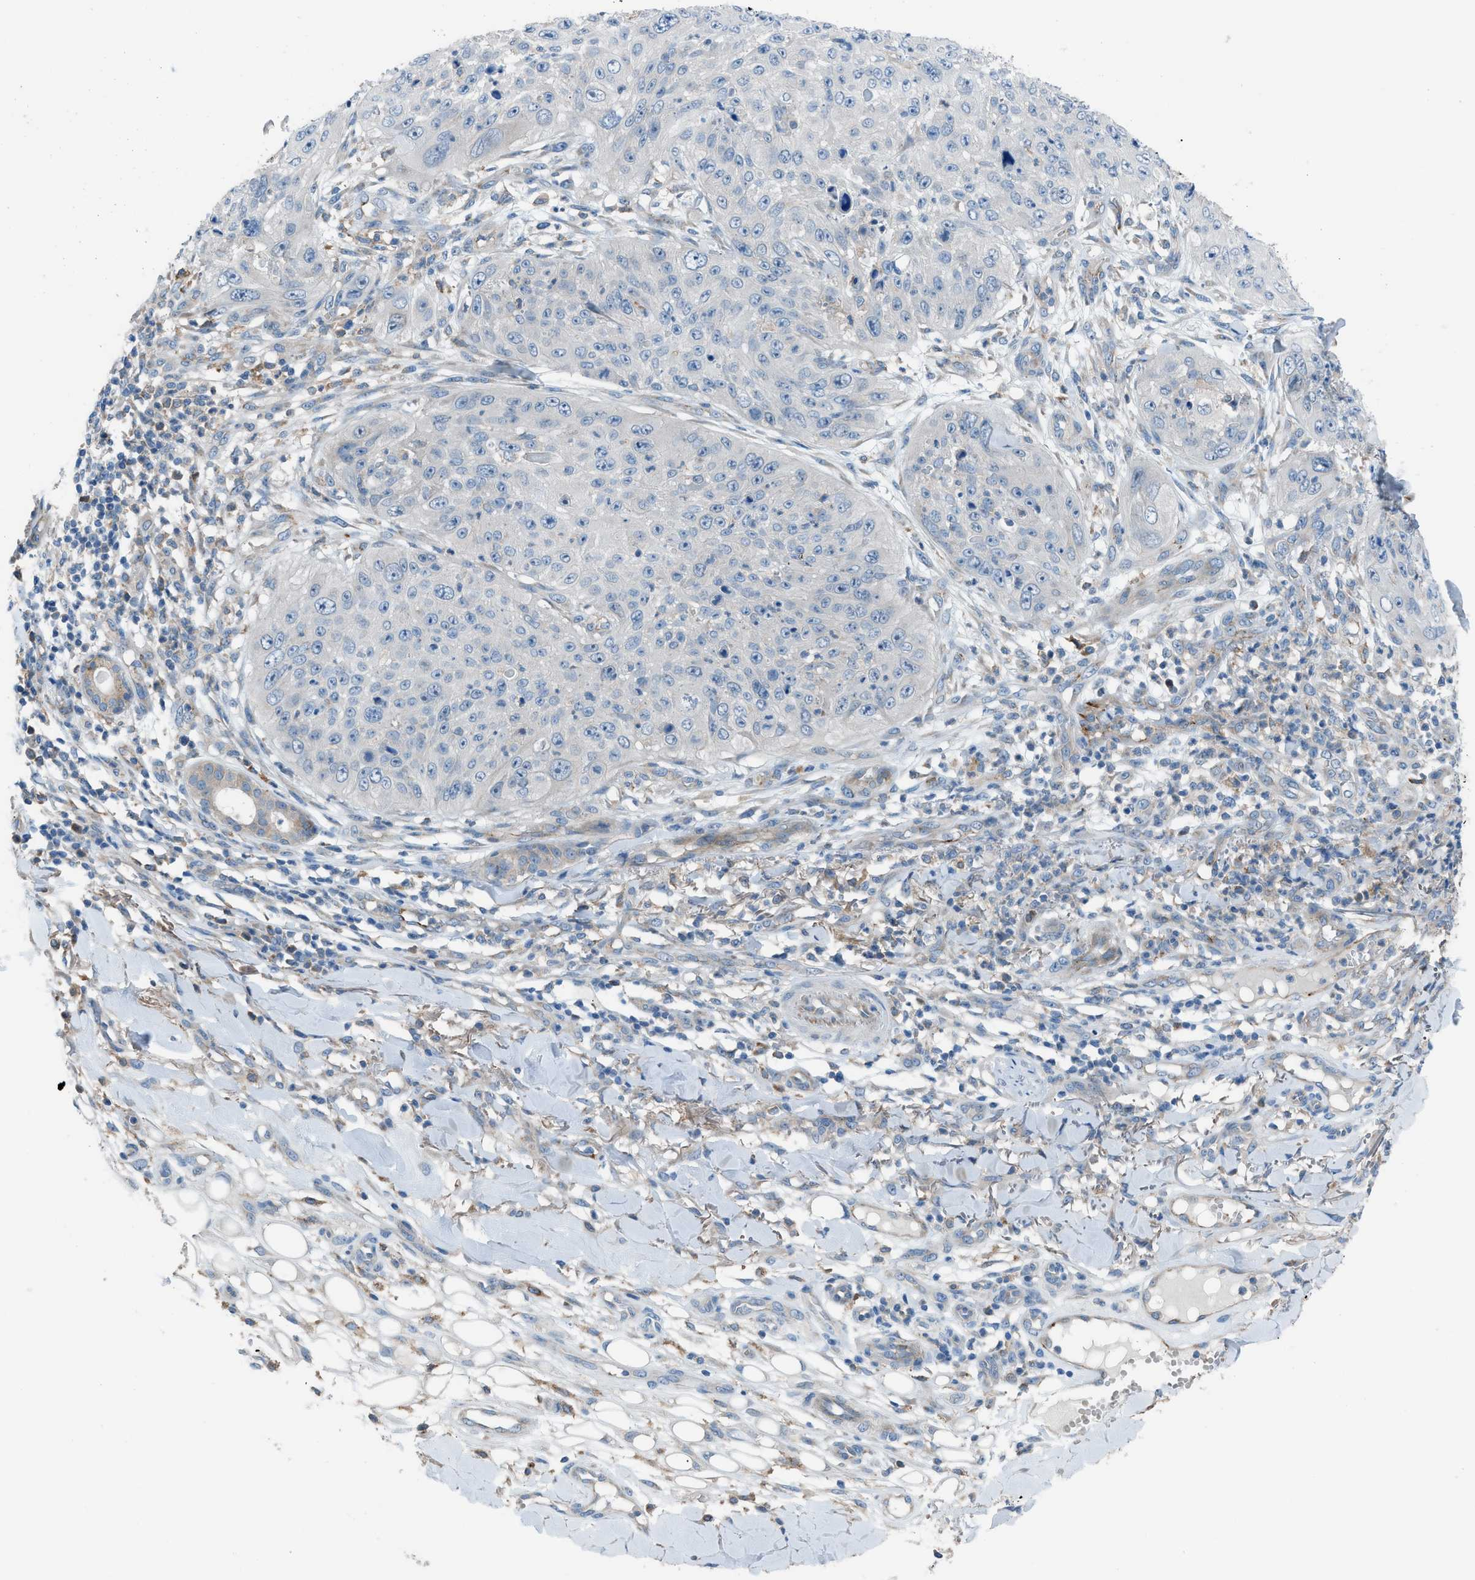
{"staining": {"intensity": "negative", "quantity": "none", "location": "none"}, "tissue": "skin cancer", "cell_type": "Tumor cells", "image_type": "cancer", "snomed": [{"axis": "morphology", "description": "Squamous cell carcinoma, NOS"}, {"axis": "topography", "description": "Skin"}], "caption": "Photomicrograph shows no protein expression in tumor cells of squamous cell carcinoma (skin) tissue.", "gene": "HEG1", "patient": {"sex": "female", "age": 80}}